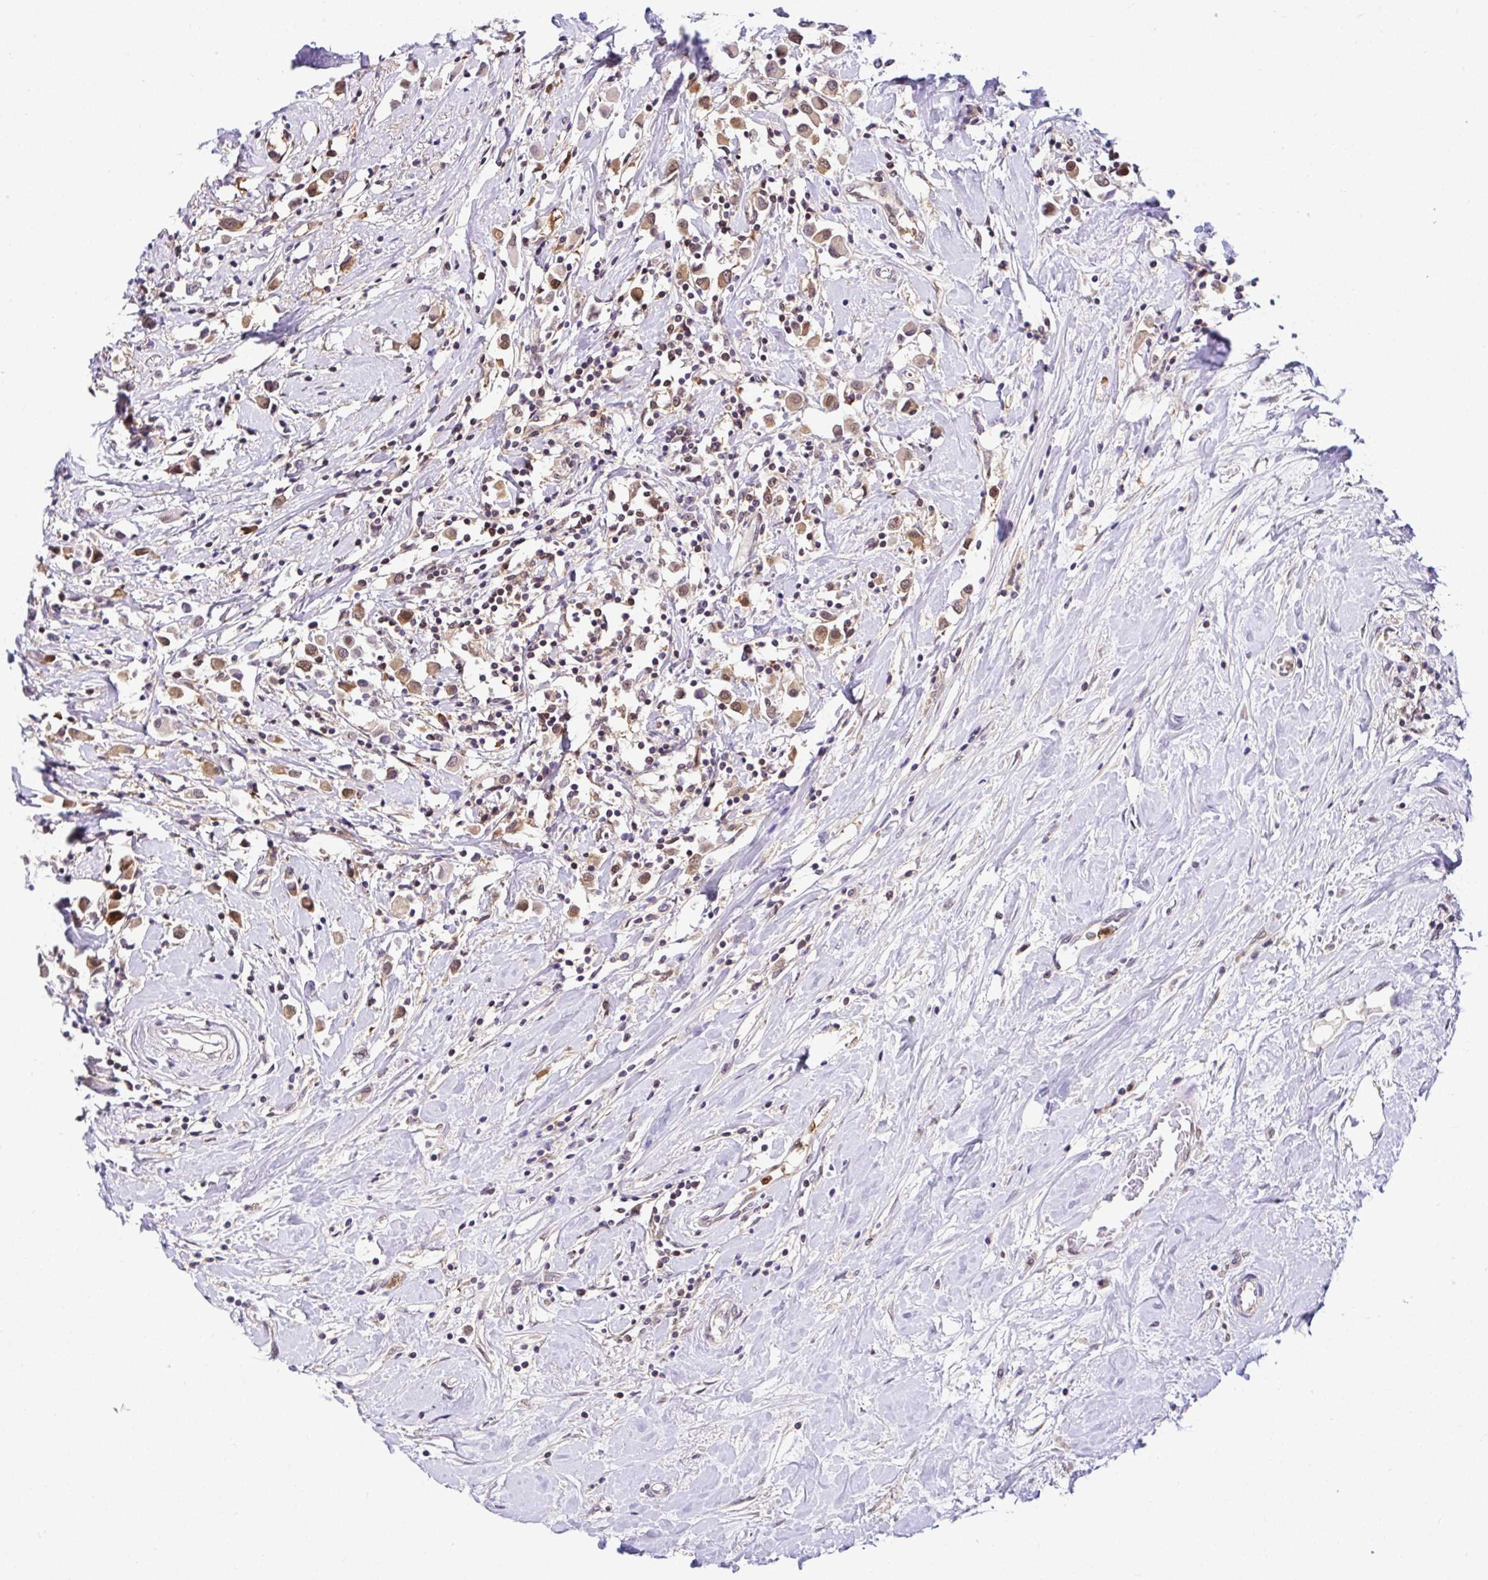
{"staining": {"intensity": "moderate", "quantity": ">75%", "location": "cytoplasmic/membranous"}, "tissue": "breast cancer", "cell_type": "Tumor cells", "image_type": "cancer", "snomed": [{"axis": "morphology", "description": "Duct carcinoma"}, {"axis": "topography", "description": "Breast"}], "caption": "Immunohistochemistry (IHC) micrograph of neoplastic tissue: human breast cancer stained using IHC displays medium levels of moderate protein expression localized specifically in the cytoplasmic/membranous of tumor cells, appearing as a cytoplasmic/membranous brown color.", "gene": "PIN4", "patient": {"sex": "female", "age": 61}}